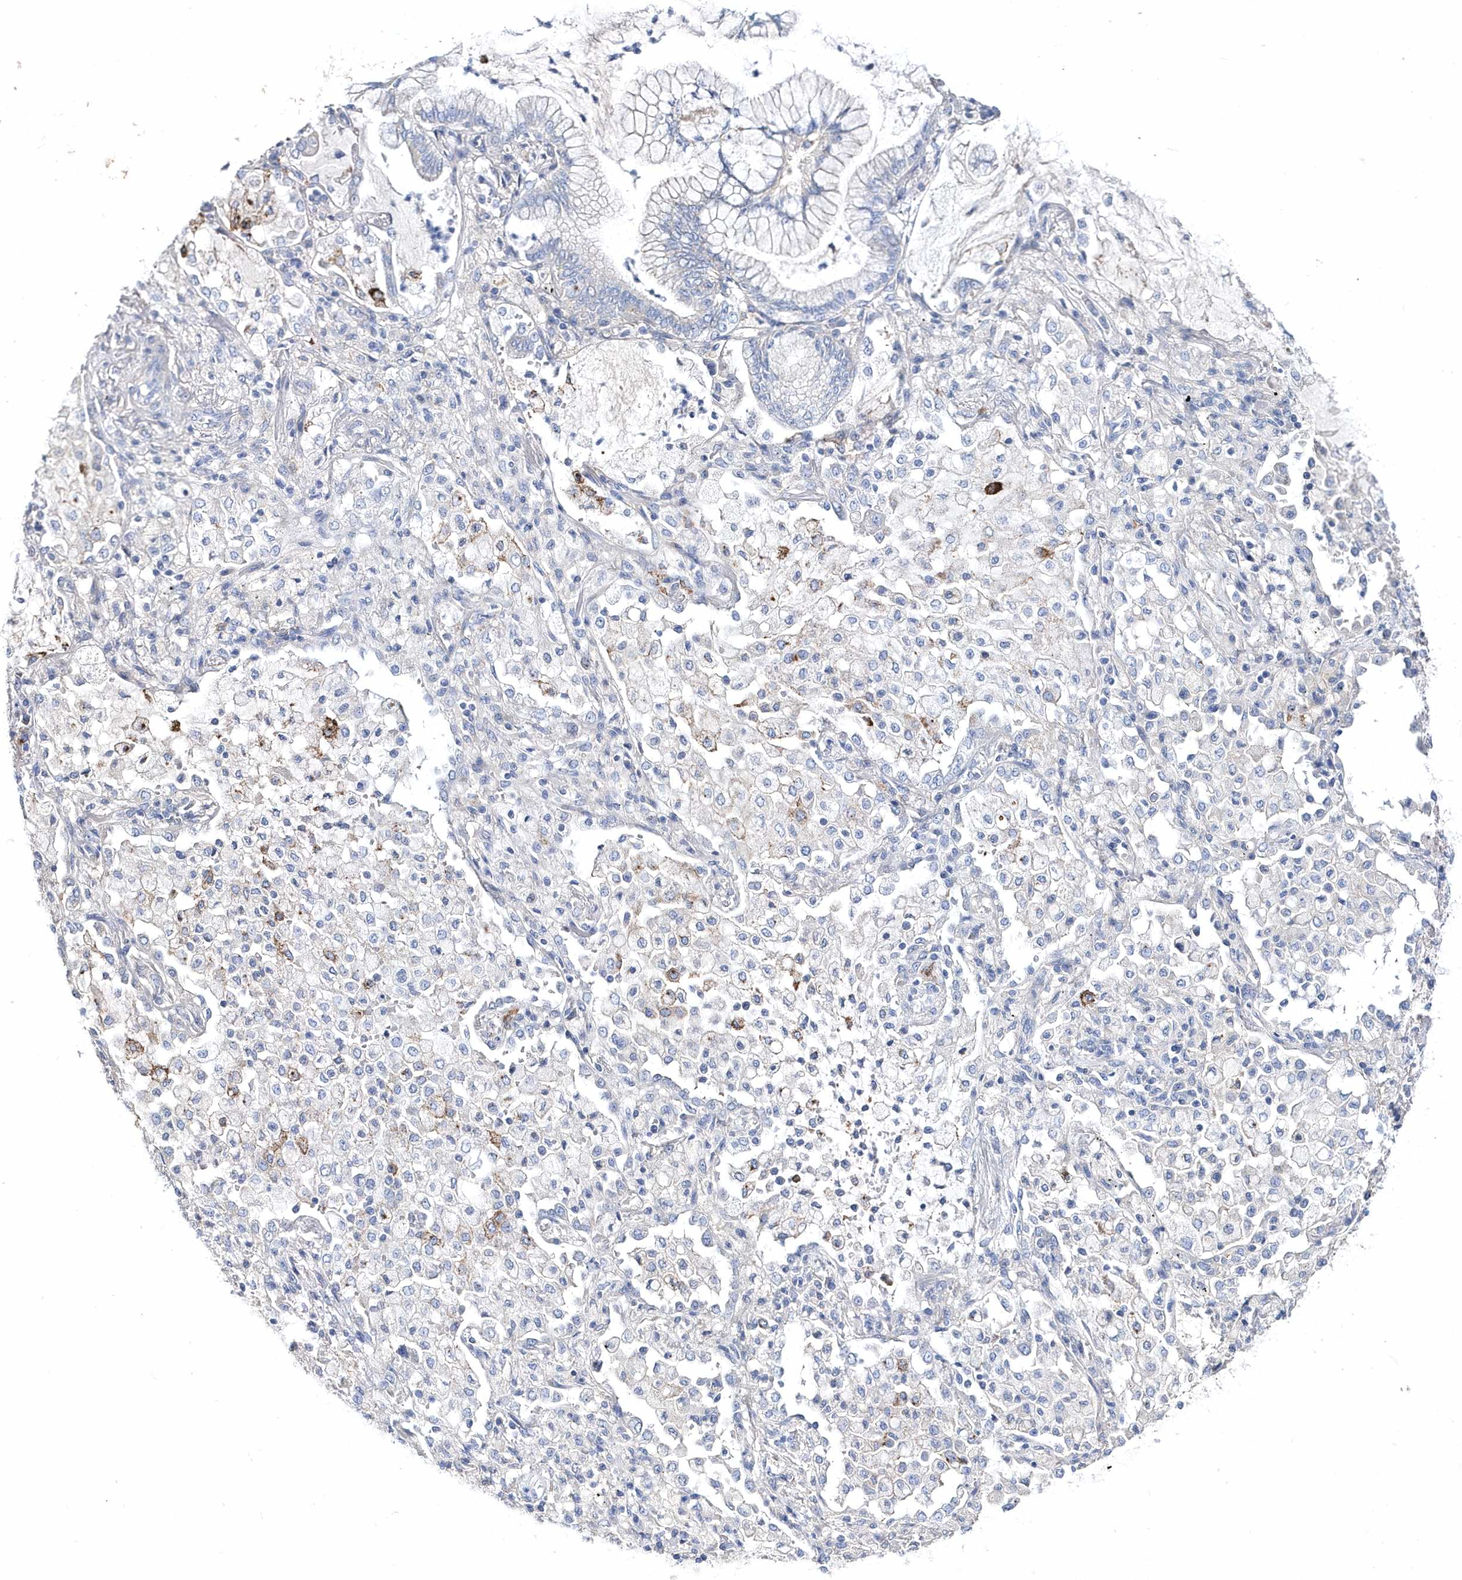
{"staining": {"intensity": "moderate", "quantity": "<25%", "location": "cytoplasmic/membranous"}, "tissue": "lung cancer", "cell_type": "Tumor cells", "image_type": "cancer", "snomed": [{"axis": "morphology", "description": "Adenocarcinoma, NOS"}, {"axis": "topography", "description": "Lung"}], "caption": "Immunohistochemistry (IHC) histopathology image of neoplastic tissue: lung adenocarcinoma stained using immunohistochemistry (IHC) displays low levels of moderate protein expression localized specifically in the cytoplasmic/membranous of tumor cells, appearing as a cytoplasmic/membranous brown color.", "gene": "LONRF2", "patient": {"sex": "female", "age": 70}}